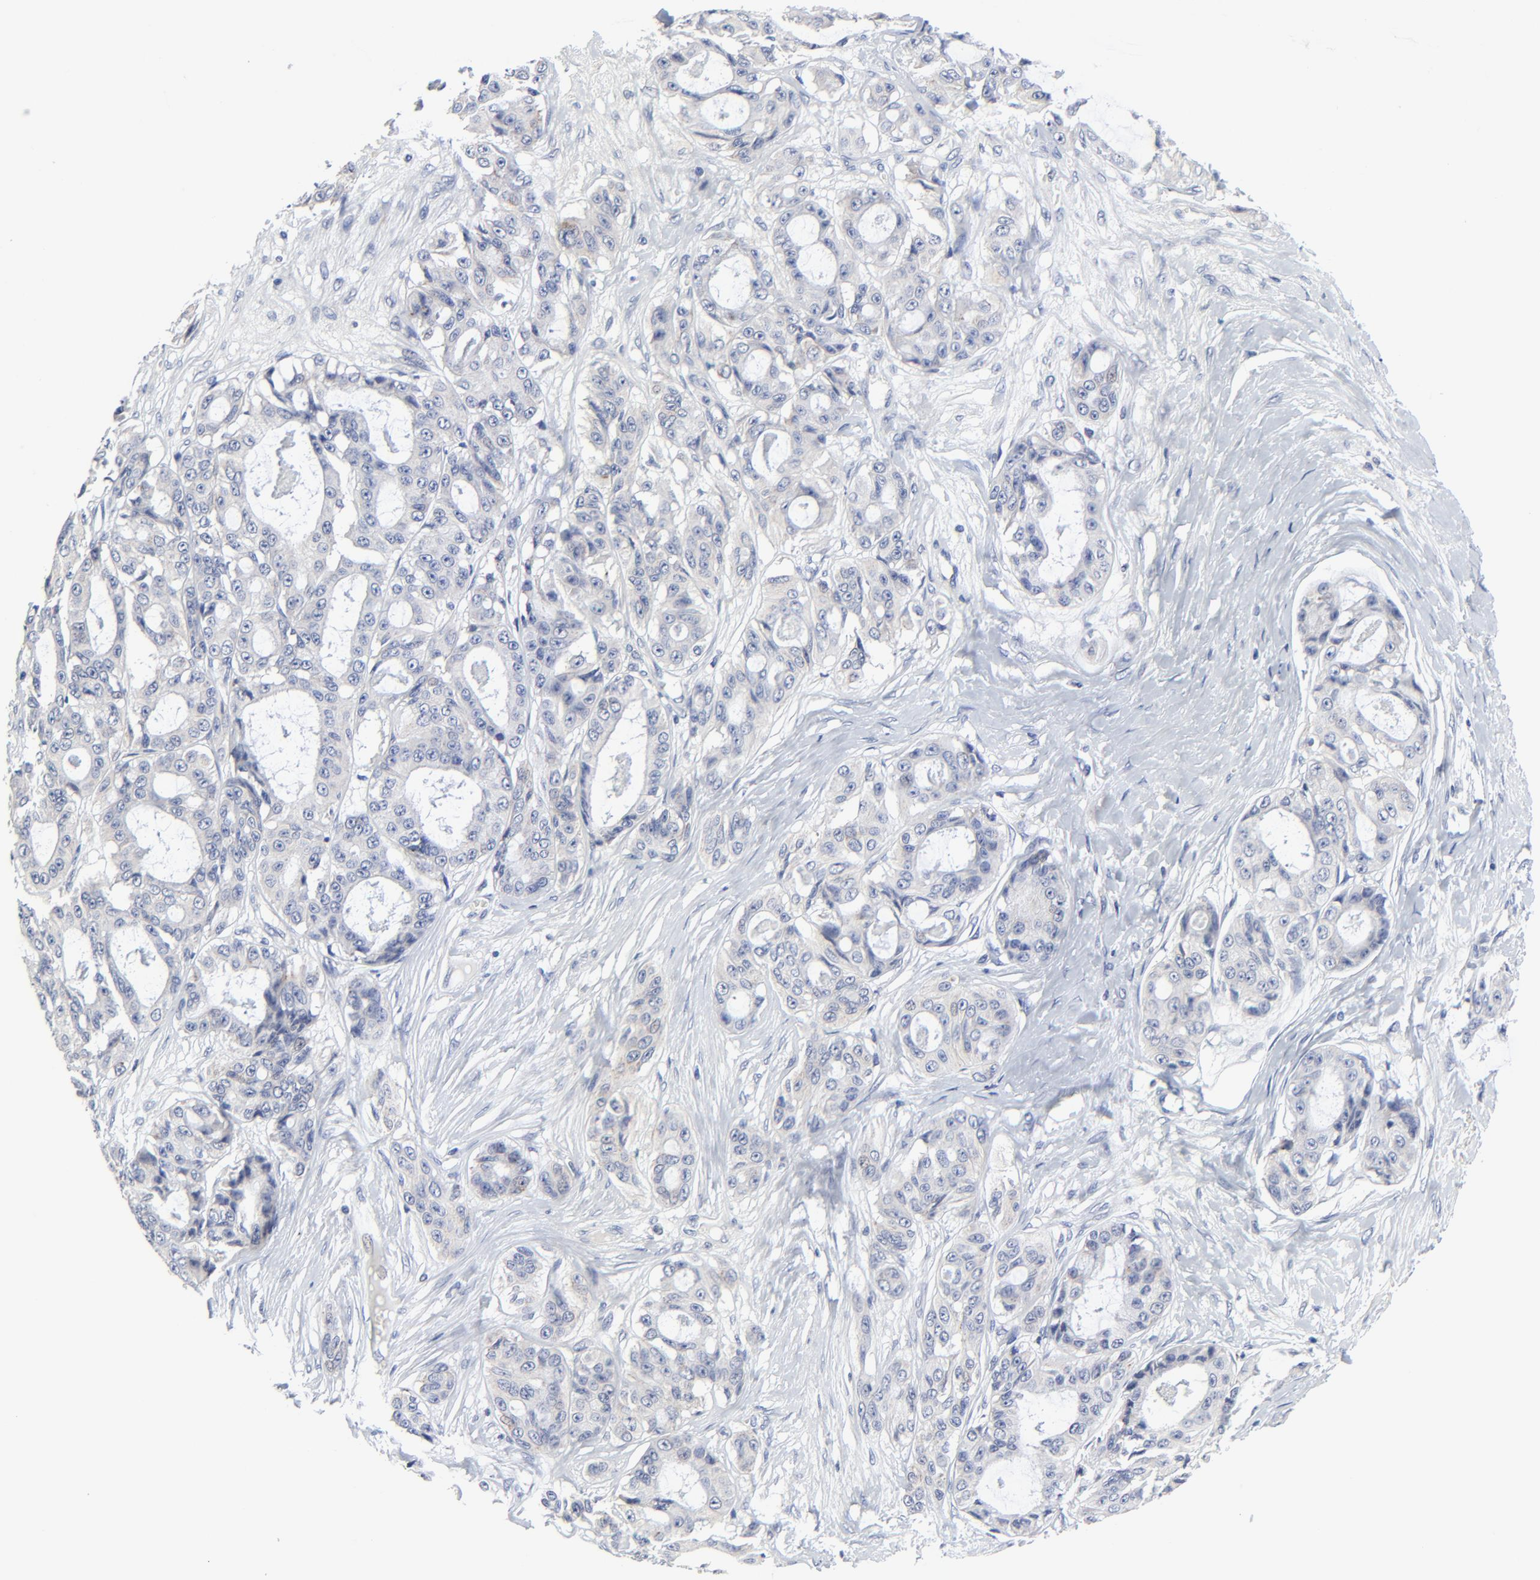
{"staining": {"intensity": "weak", "quantity": "<25%", "location": "cytoplasmic/membranous"}, "tissue": "ovarian cancer", "cell_type": "Tumor cells", "image_type": "cancer", "snomed": [{"axis": "morphology", "description": "Carcinoma, endometroid"}, {"axis": "topography", "description": "Ovary"}], "caption": "The photomicrograph displays no staining of tumor cells in ovarian endometroid carcinoma. The staining was performed using DAB (3,3'-diaminobenzidine) to visualize the protein expression in brown, while the nuclei were stained in blue with hematoxylin (Magnification: 20x).", "gene": "DHRSX", "patient": {"sex": "female", "age": 61}}